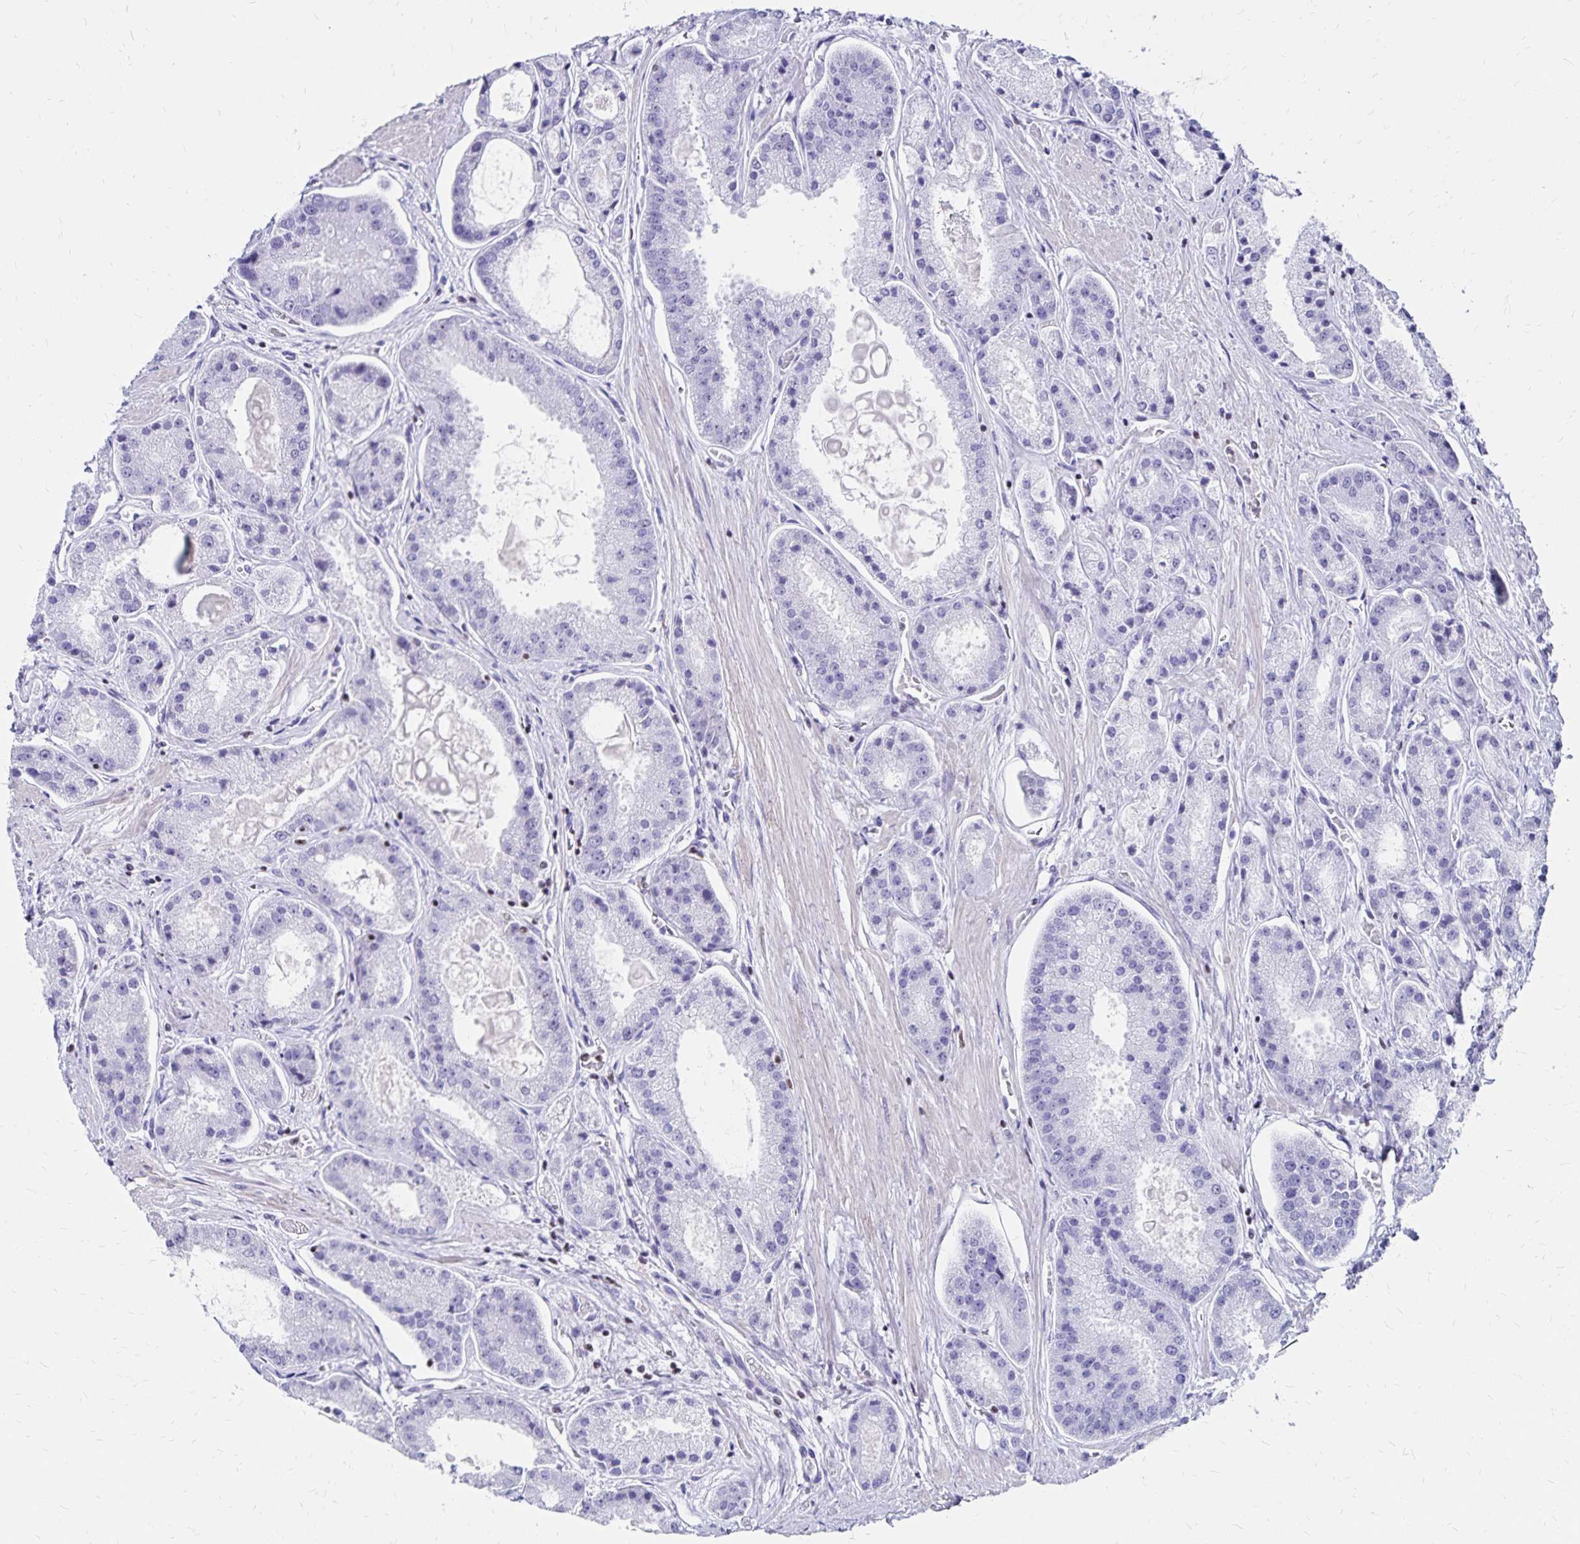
{"staining": {"intensity": "negative", "quantity": "none", "location": "none"}, "tissue": "prostate cancer", "cell_type": "Tumor cells", "image_type": "cancer", "snomed": [{"axis": "morphology", "description": "Adenocarcinoma, High grade"}, {"axis": "topography", "description": "Prostate"}], "caption": "The immunohistochemistry (IHC) micrograph has no significant expression in tumor cells of prostate cancer tissue.", "gene": "IKZF1", "patient": {"sex": "male", "age": 67}}